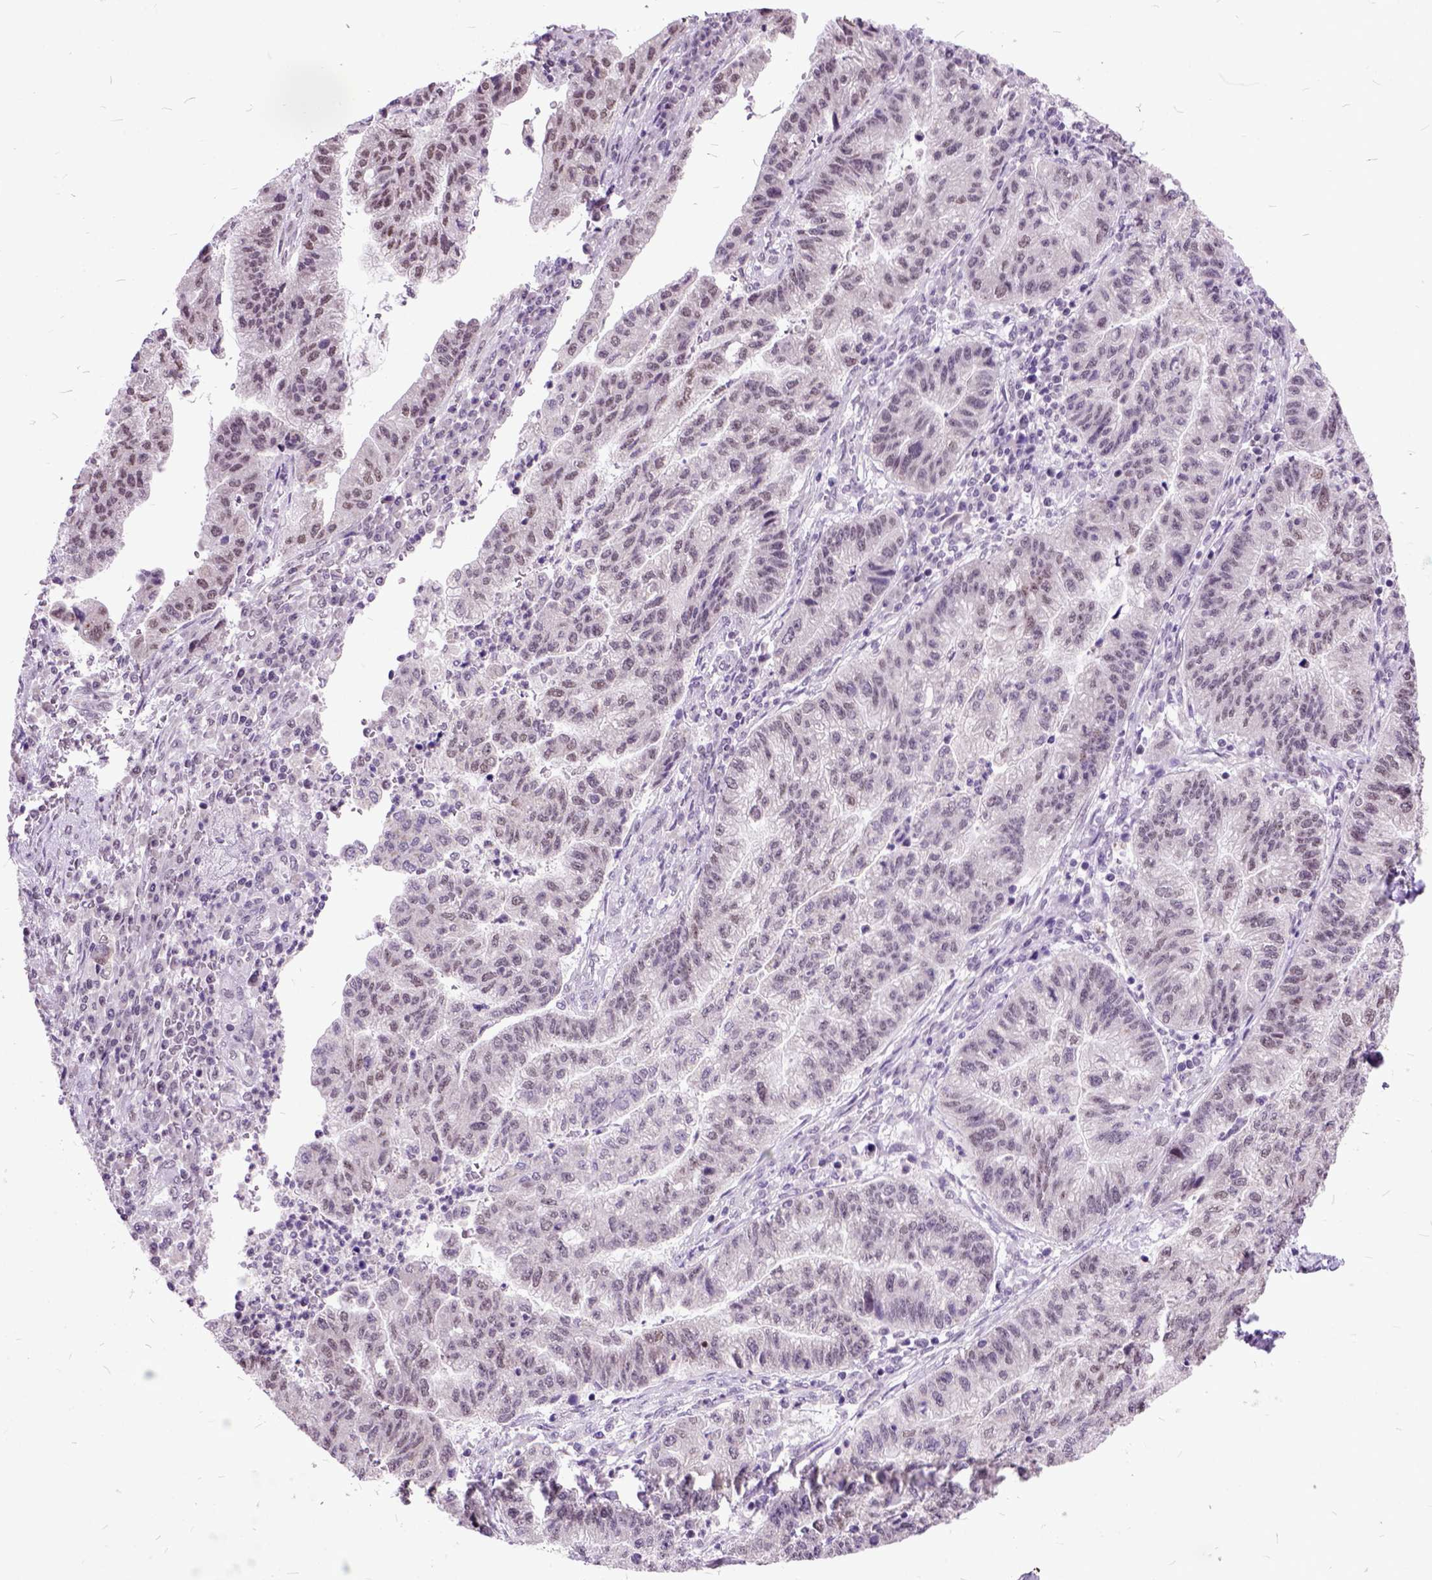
{"staining": {"intensity": "moderate", "quantity": "<25%", "location": "nuclear"}, "tissue": "stomach cancer", "cell_type": "Tumor cells", "image_type": "cancer", "snomed": [{"axis": "morphology", "description": "Adenocarcinoma, NOS"}, {"axis": "topography", "description": "Stomach"}], "caption": "Immunohistochemistry (DAB) staining of stomach cancer displays moderate nuclear protein staining in approximately <25% of tumor cells. (Brightfield microscopy of DAB IHC at high magnification).", "gene": "ORC5", "patient": {"sex": "male", "age": 83}}